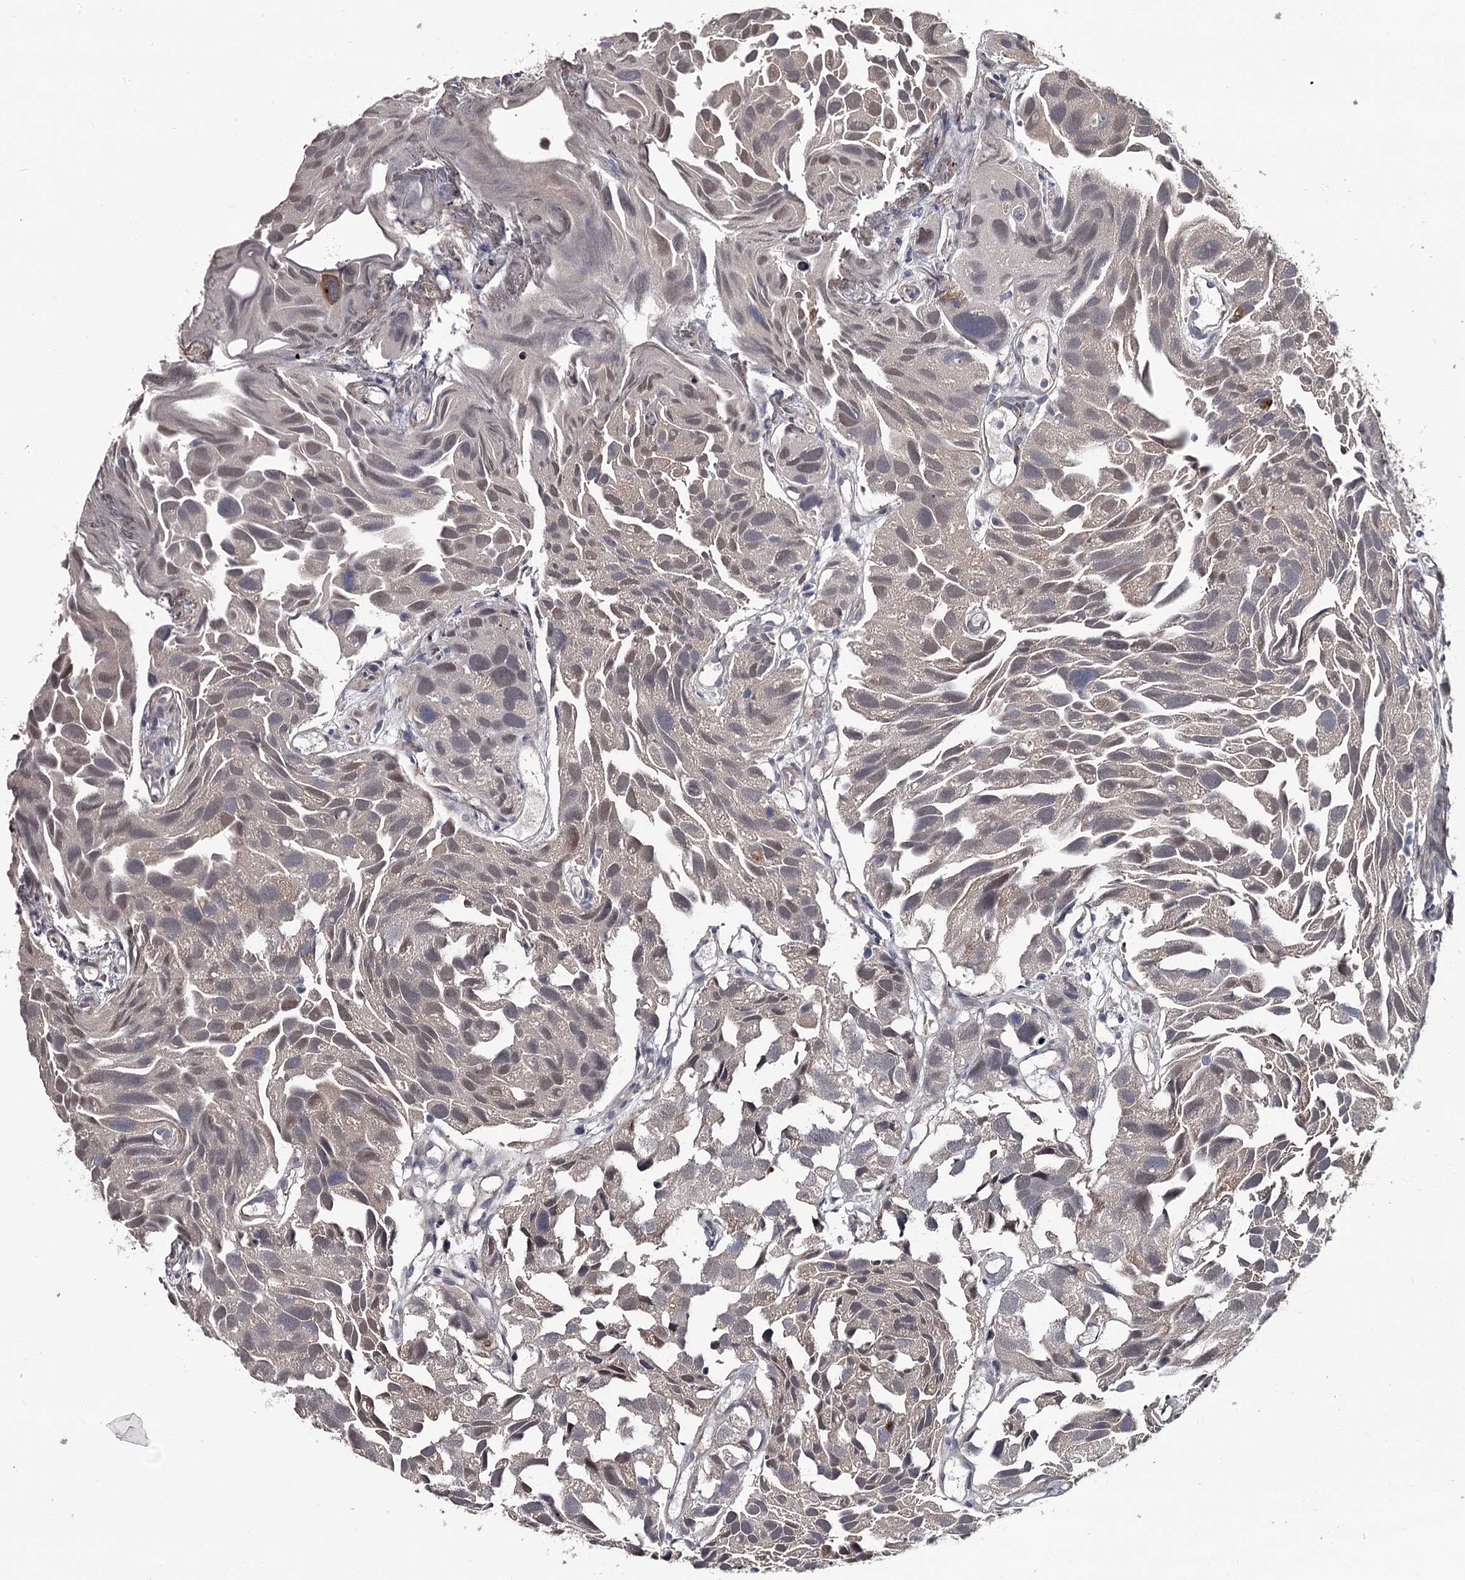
{"staining": {"intensity": "weak", "quantity": "<25%", "location": "nuclear"}, "tissue": "urothelial cancer", "cell_type": "Tumor cells", "image_type": "cancer", "snomed": [{"axis": "morphology", "description": "Urothelial carcinoma, High grade"}, {"axis": "topography", "description": "Urinary bladder"}], "caption": "This is a histopathology image of immunohistochemistry (IHC) staining of urothelial cancer, which shows no positivity in tumor cells. (Immunohistochemistry (ihc), brightfield microscopy, high magnification).", "gene": "PRPF40B", "patient": {"sex": "female", "age": 75}}